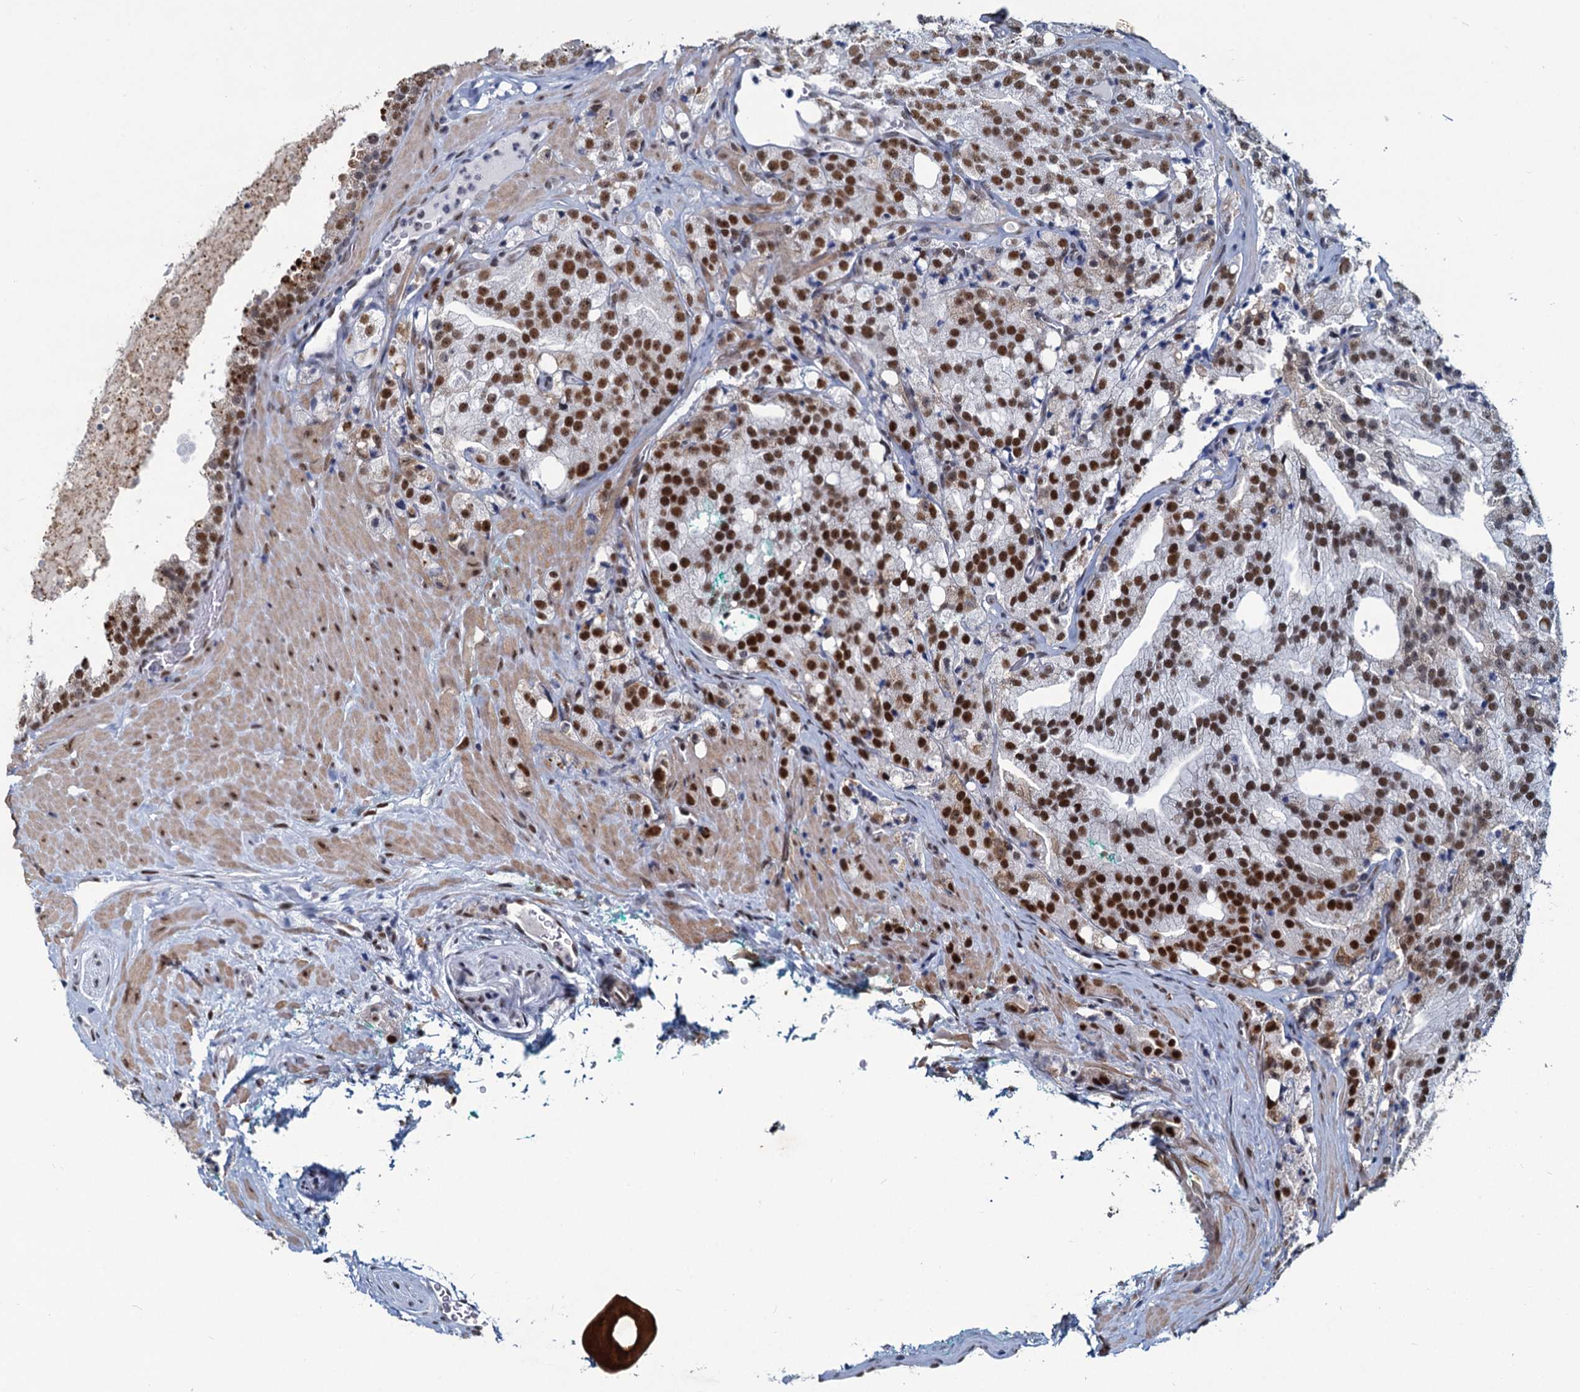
{"staining": {"intensity": "moderate", "quantity": ">75%", "location": "nuclear"}, "tissue": "prostate cancer", "cell_type": "Tumor cells", "image_type": "cancer", "snomed": [{"axis": "morphology", "description": "Adenocarcinoma, High grade"}, {"axis": "topography", "description": "Prostate"}], "caption": "Immunohistochemistry staining of prostate cancer, which displays medium levels of moderate nuclear positivity in approximately >75% of tumor cells indicating moderate nuclear protein staining. The staining was performed using DAB (3,3'-diaminobenzidine) (brown) for protein detection and nuclei were counterstained in hematoxylin (blue).", "gene": "METTL14", "patient": {"sex": "male", "age": 64}}